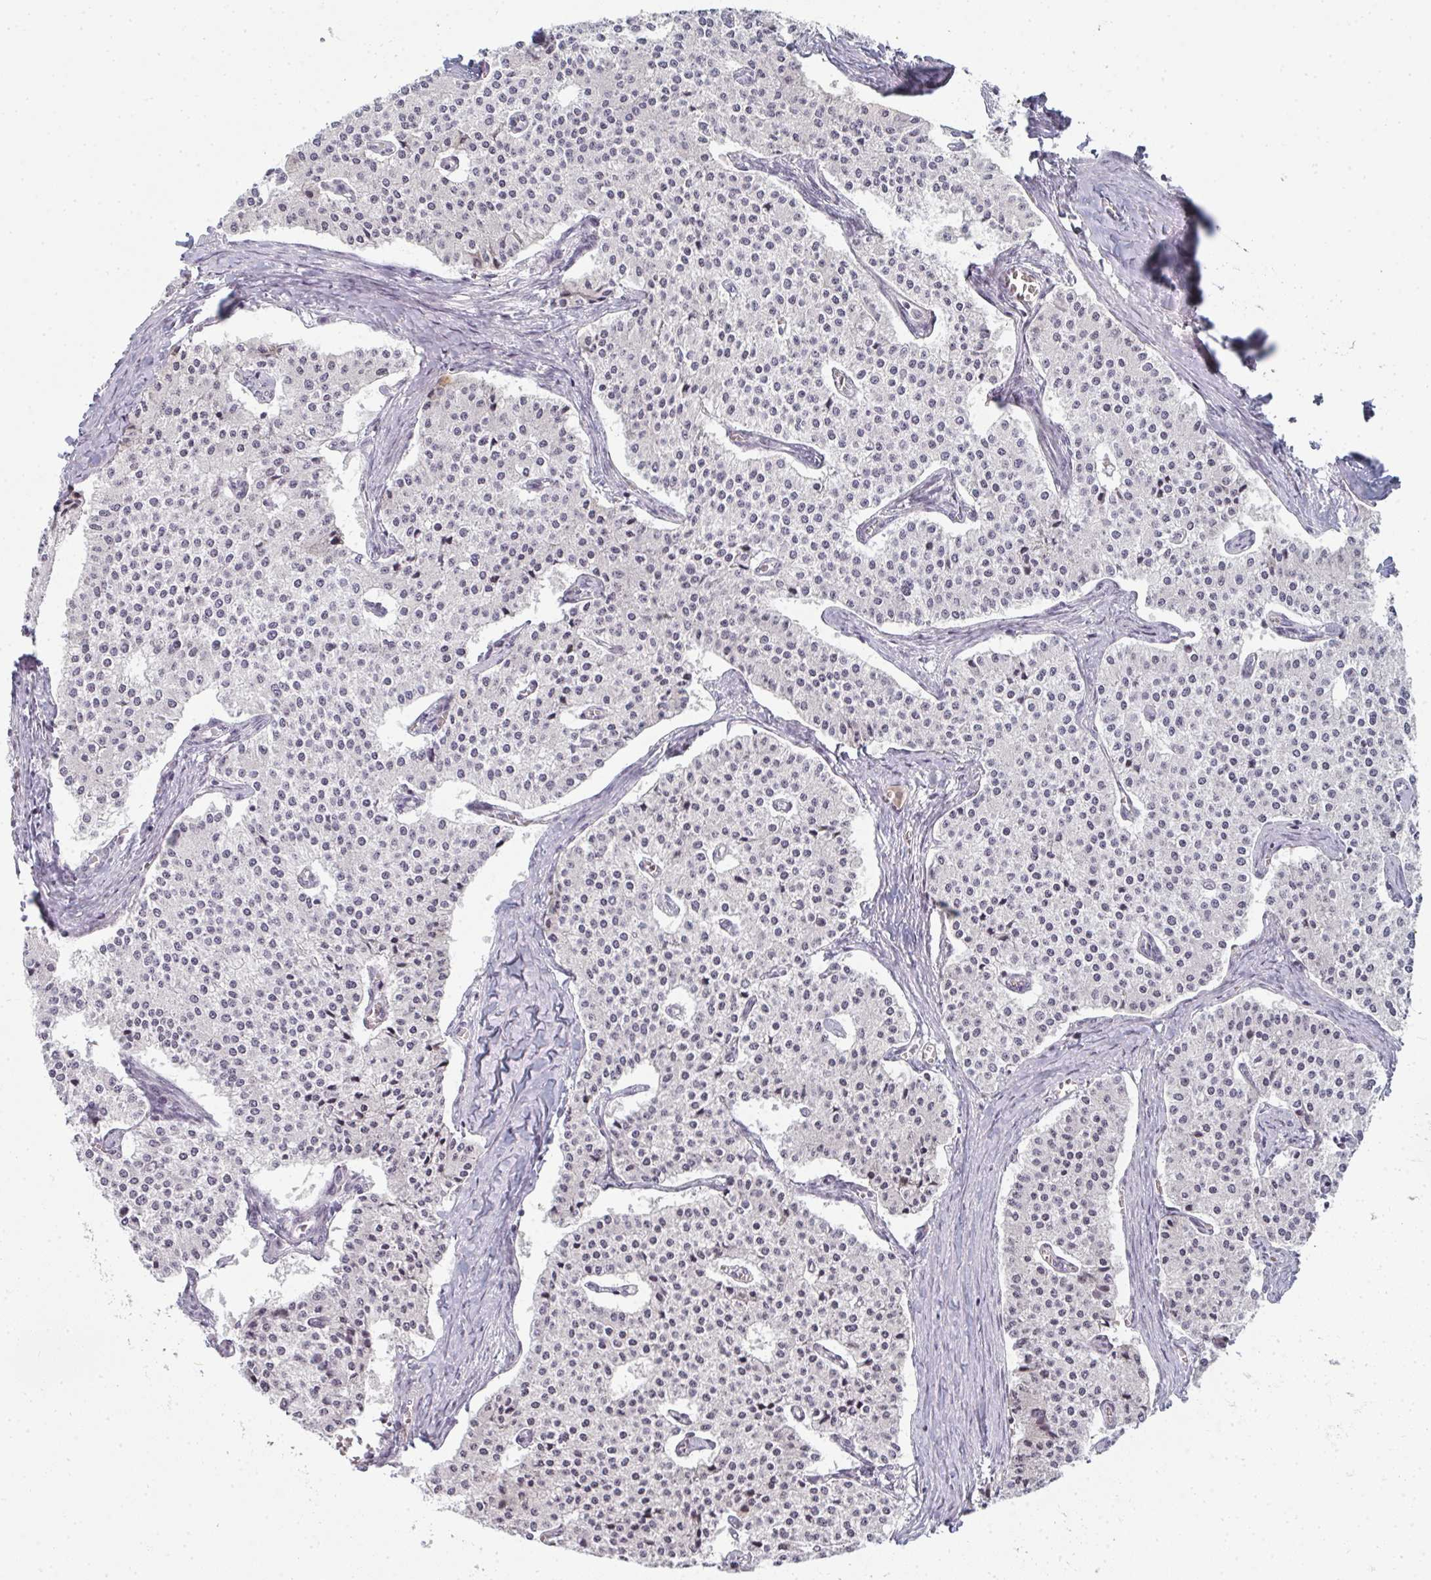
{"staining": {"intensity": "negative", "quantity": "none", "location": "none"}, "tissue": "carcinoid", "cell_type": "Tumor cells", "image_type": "cancer", "snomed": [{"axis": "morphology", "description": "Carcinoid, malignant, NOS"}, {"axis": "topography", "description": "Colon"}], "caption": "Immunohistochemical staining of human carcinoid (malignant) demonstrates no significant expression in tumor cells.", "gene": "RBBP6", "patient": {"sex": "female", "age": 52}}